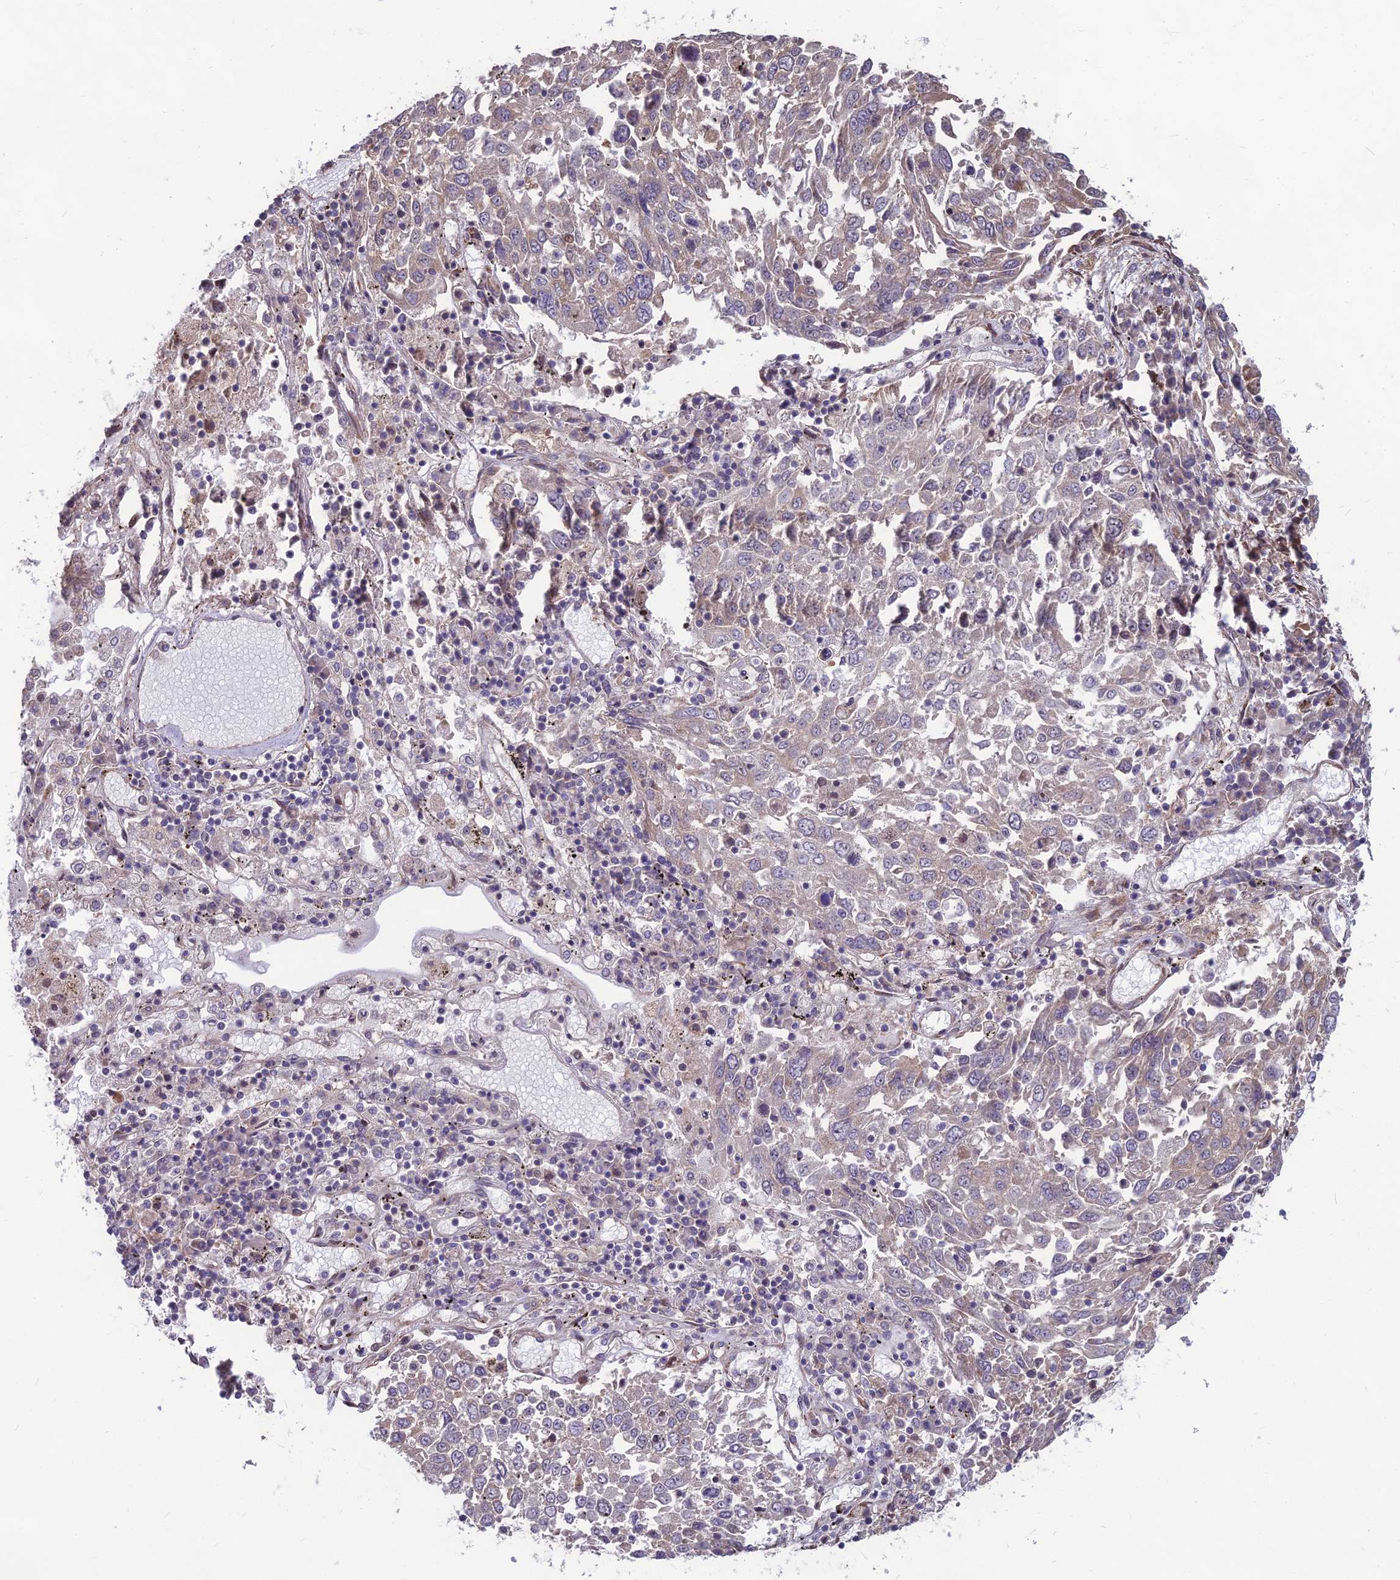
{"staining": {"intensity": "weak", "quantity": "<25%", "location": "cytoplasmic/membranous"}, "tissue": "lung cancer", "cell_type": "Tumor cells", "image_type": "cancer", "snomed": [{"axis": "morphology", "description": "Squamous cell carcinoma, NOS"}, {"axis": "topography", "description": "Lung"}], "caption": "There is no significant expression in tumor cells of lung squamous cell carcinoma.", "gene": "LSM6", "patient": {"sex": "male", "age": 65}}